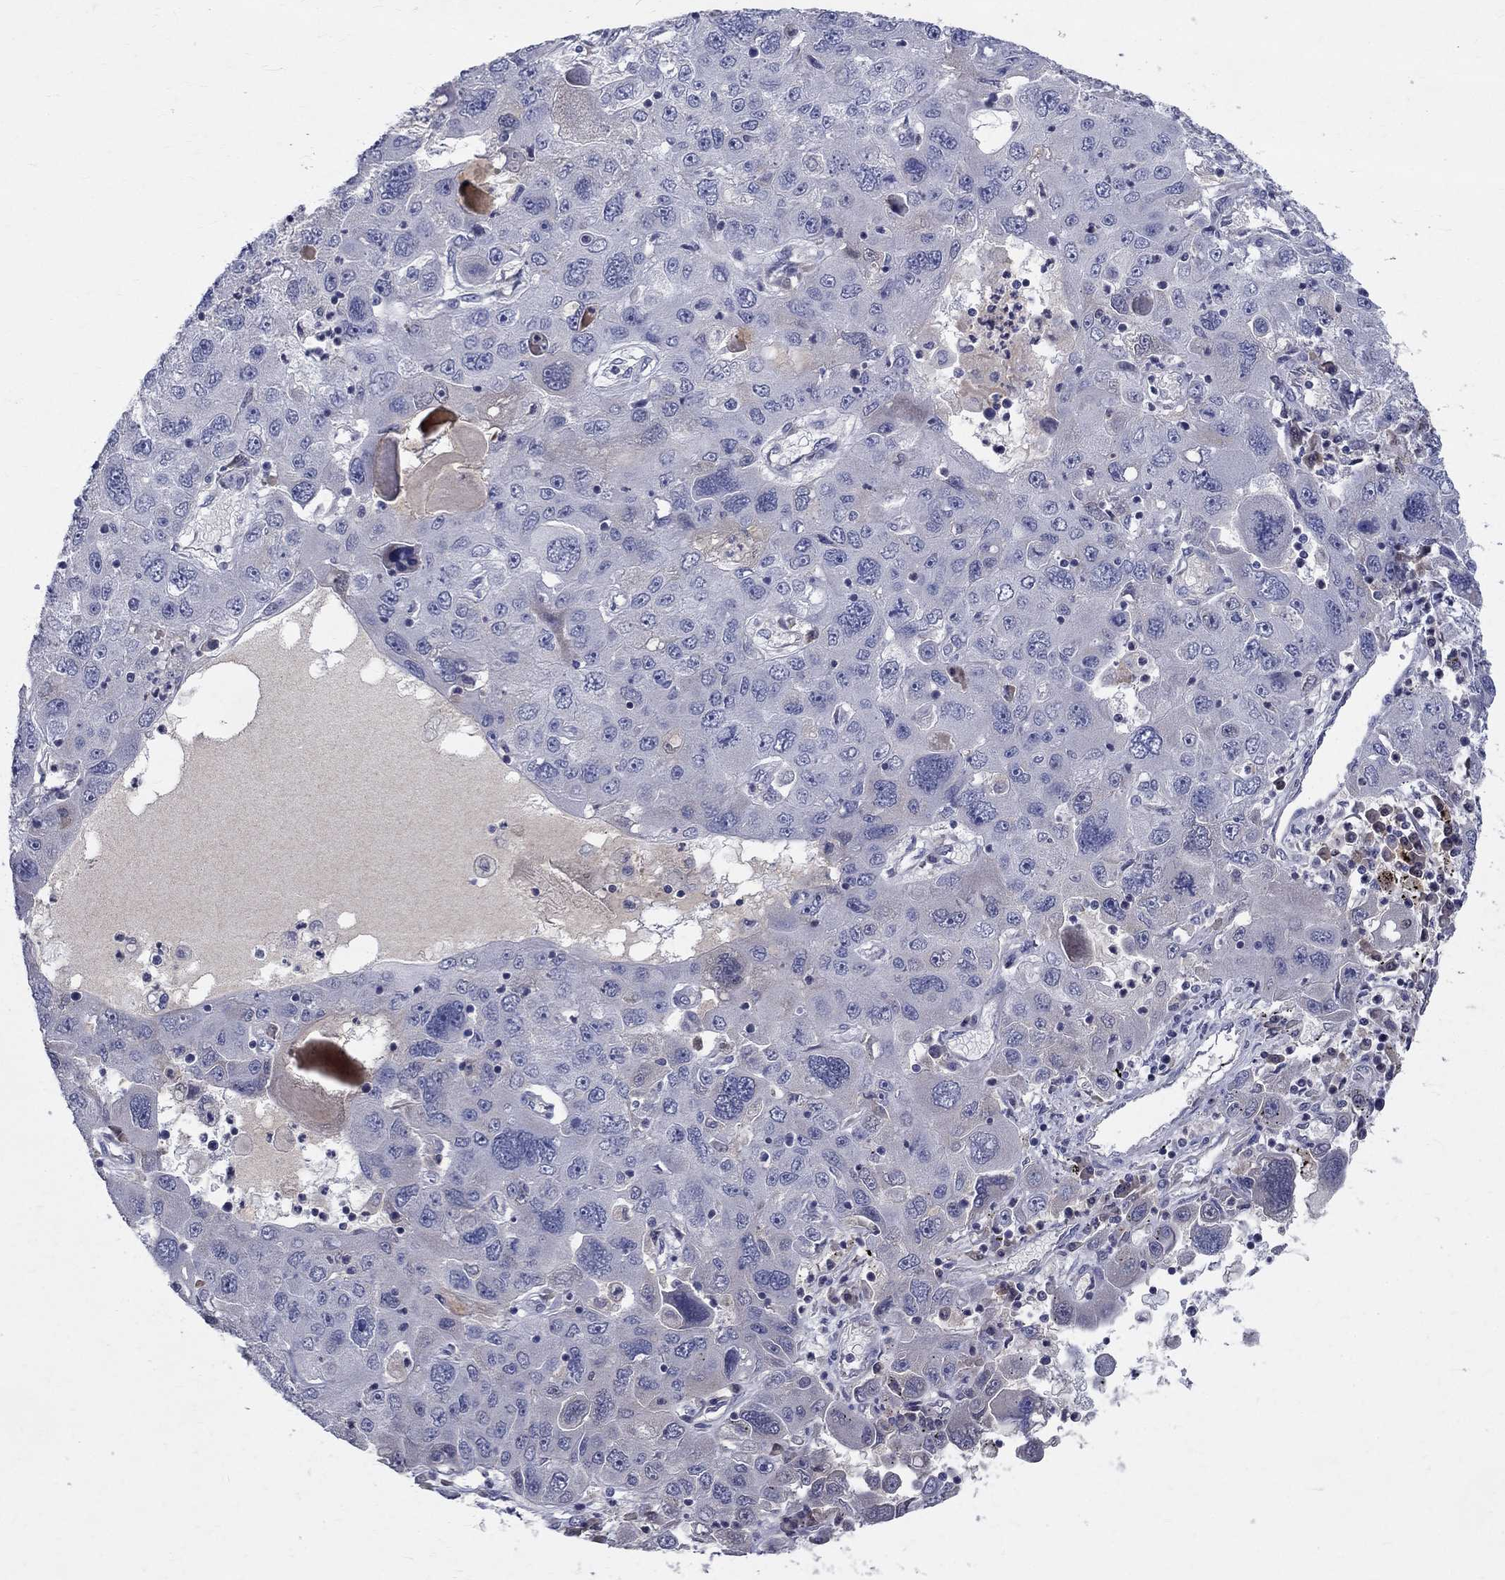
{"staining": {"intensity": "negative", "quantity": "none", "location": "none"}, "tissue": "stomach cancer", "cell_type": "Tumor cells", "image_type": "cancer", "snomed": [{"axis": "morphology", "description": "Adenocarcinoma, NOS"}, {"axis": "topography", "description": "Stomach"}], "caption": "Tumor cells show no significant protein expression in stomach cancer (adenocarcinoma).", "gene": "SLC4A10", "patient": {"sex": "male", "age": 56}}